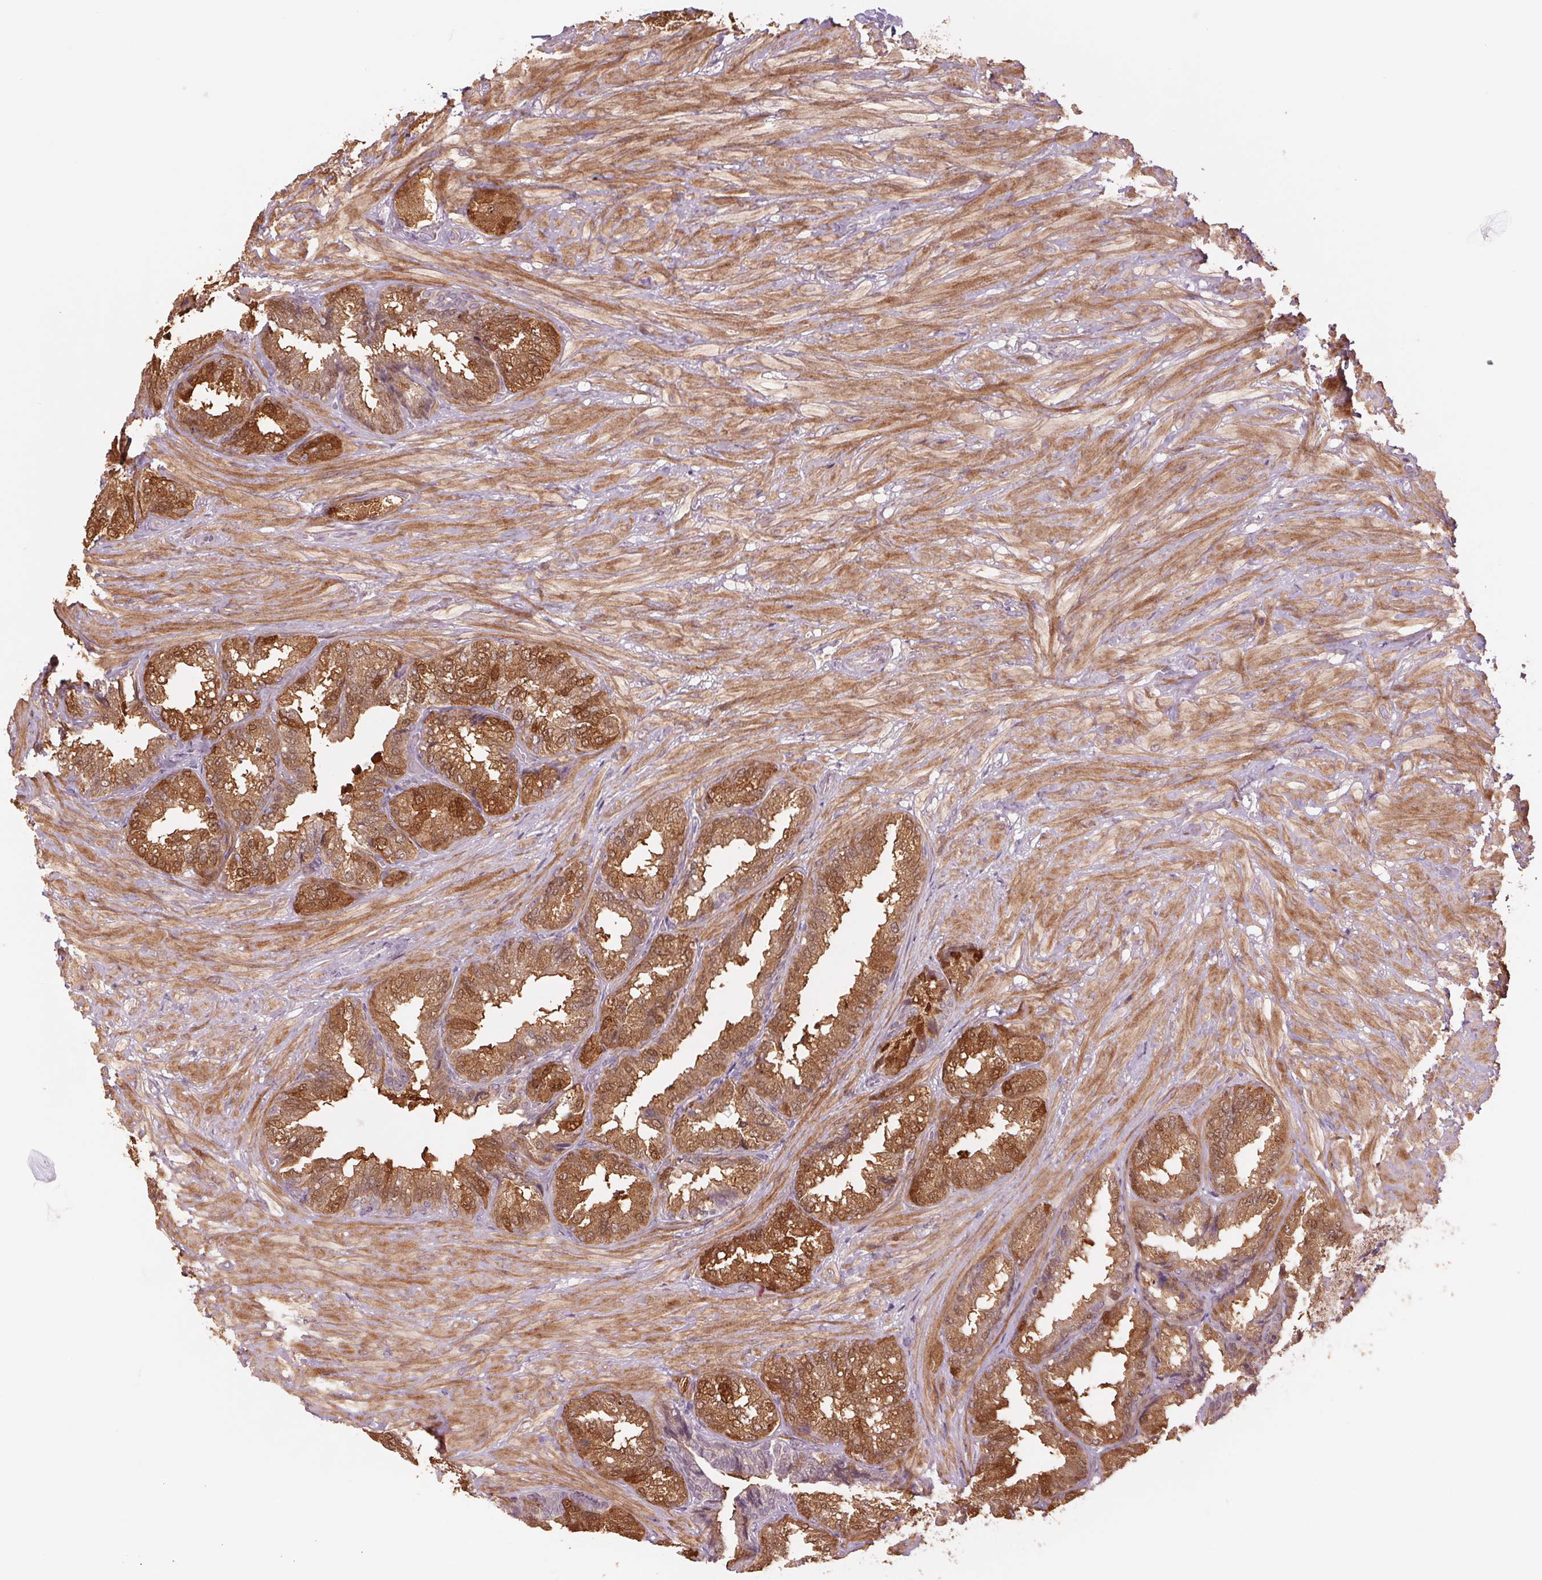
{"staining": {"intensity": "strong", "quantity": ">75%", "location": "cytoplasmic/membranous"}, "tissue": "seminal vesicle", "cell_type": "Glandular cells", "image_type": "normal", "snomed": [{"axis": "morphology", "description": "Normal tissue, NOS"}, {"axis": "topography", "description": "Seminal veicle"}], "caption": "Brown immunohistochemical staining in normal human seminal vesicle shows strong cytoplasmic/membranous expression in approximately >75% of glandular cells.", "gene": "PPIAL4A", "patient": {"sex": "male", "age": 68}}